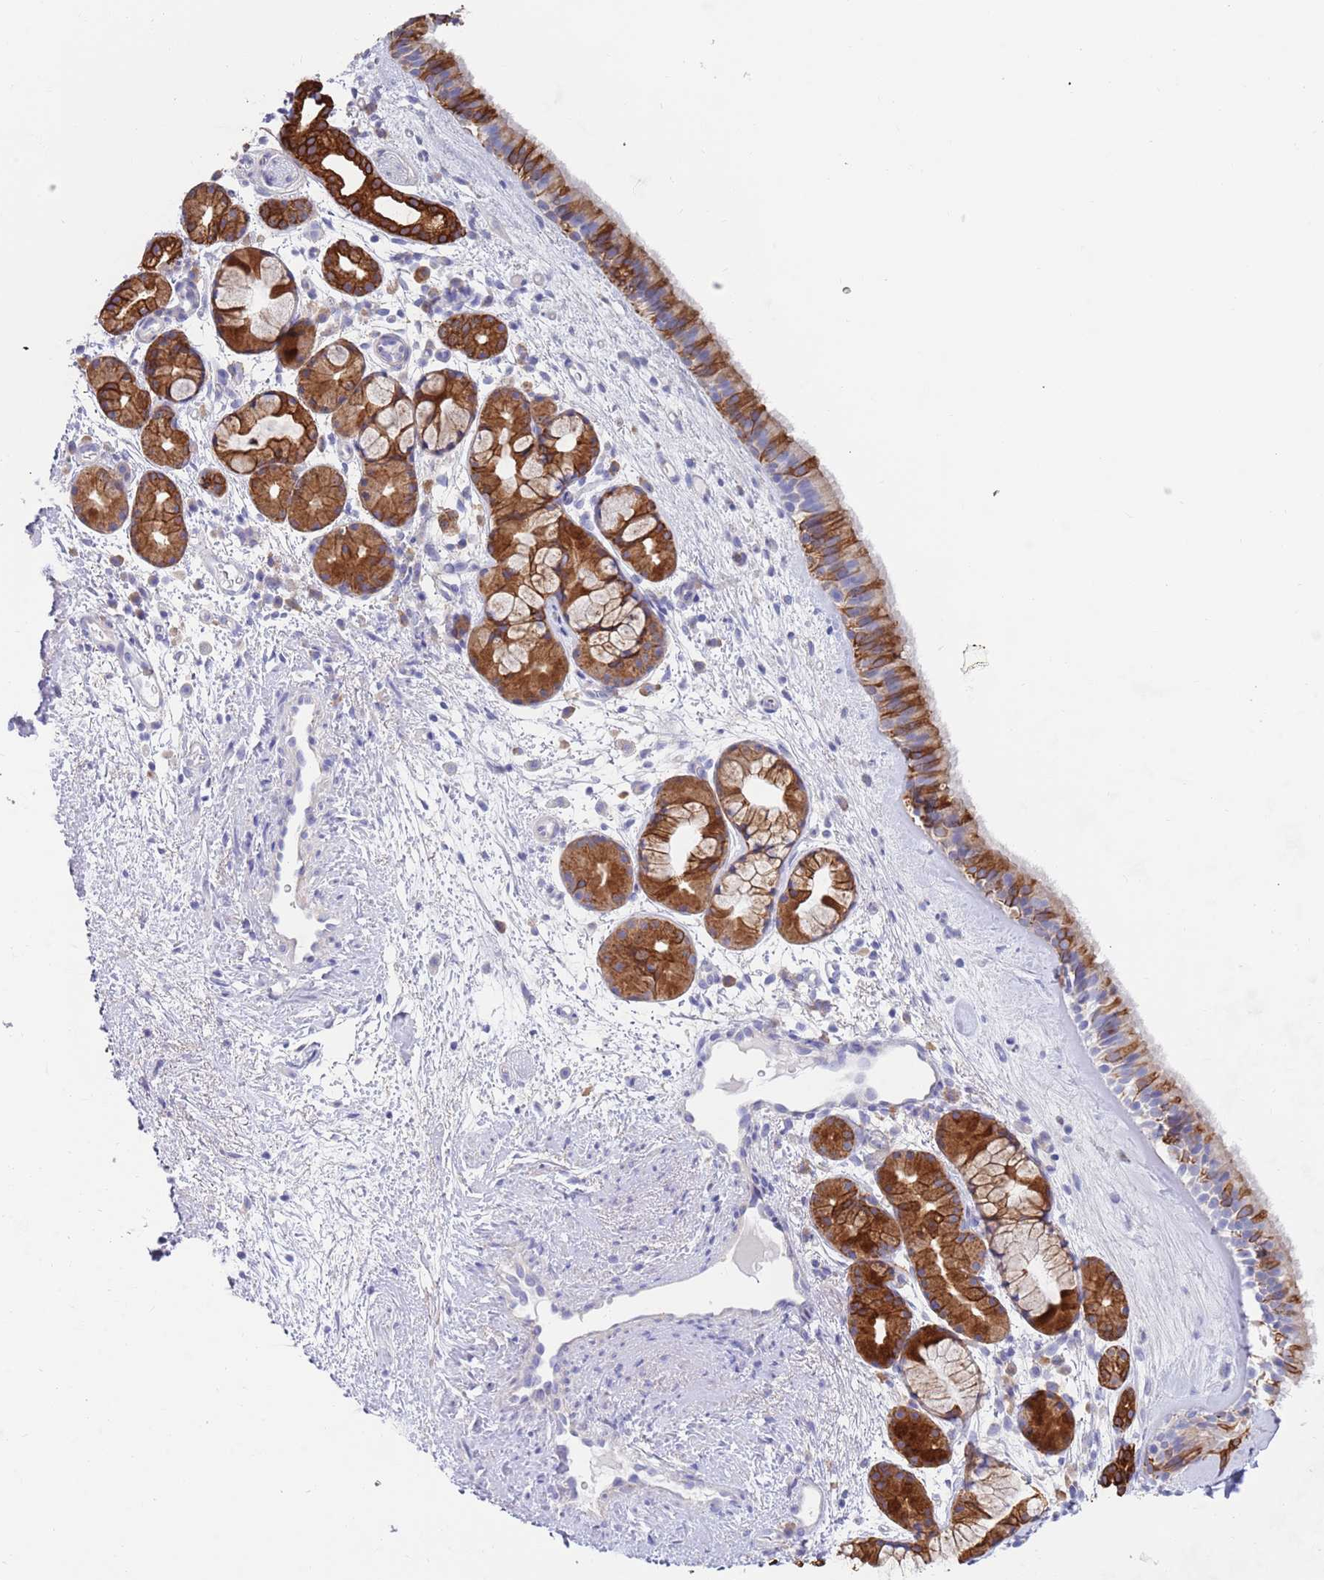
{"staining": {"intensity": "strong", "quantity": "25%-75%", "location": "cytoplasmic/membranous"}, "tissue": "nasopharynx", "cell_type": "Respiratory epithelial cells", "image_type": "normal", "snomed": [{"axis": "morphology", "description": "Normal tissue, NOS"}, {"axis": "topography", "description": "Nasopharynx"}], "caption": "Nasopharynx stained for a protein reveals strong cytoplasmic/membranous positivity in respiratory epithelial cells. (DAB (3,3'-diaminobenzidine) = brown stain, brightfield microscopy at high magnification).", "gene": "CCDC149", "patient": {"sex": "female", "age": 81}}